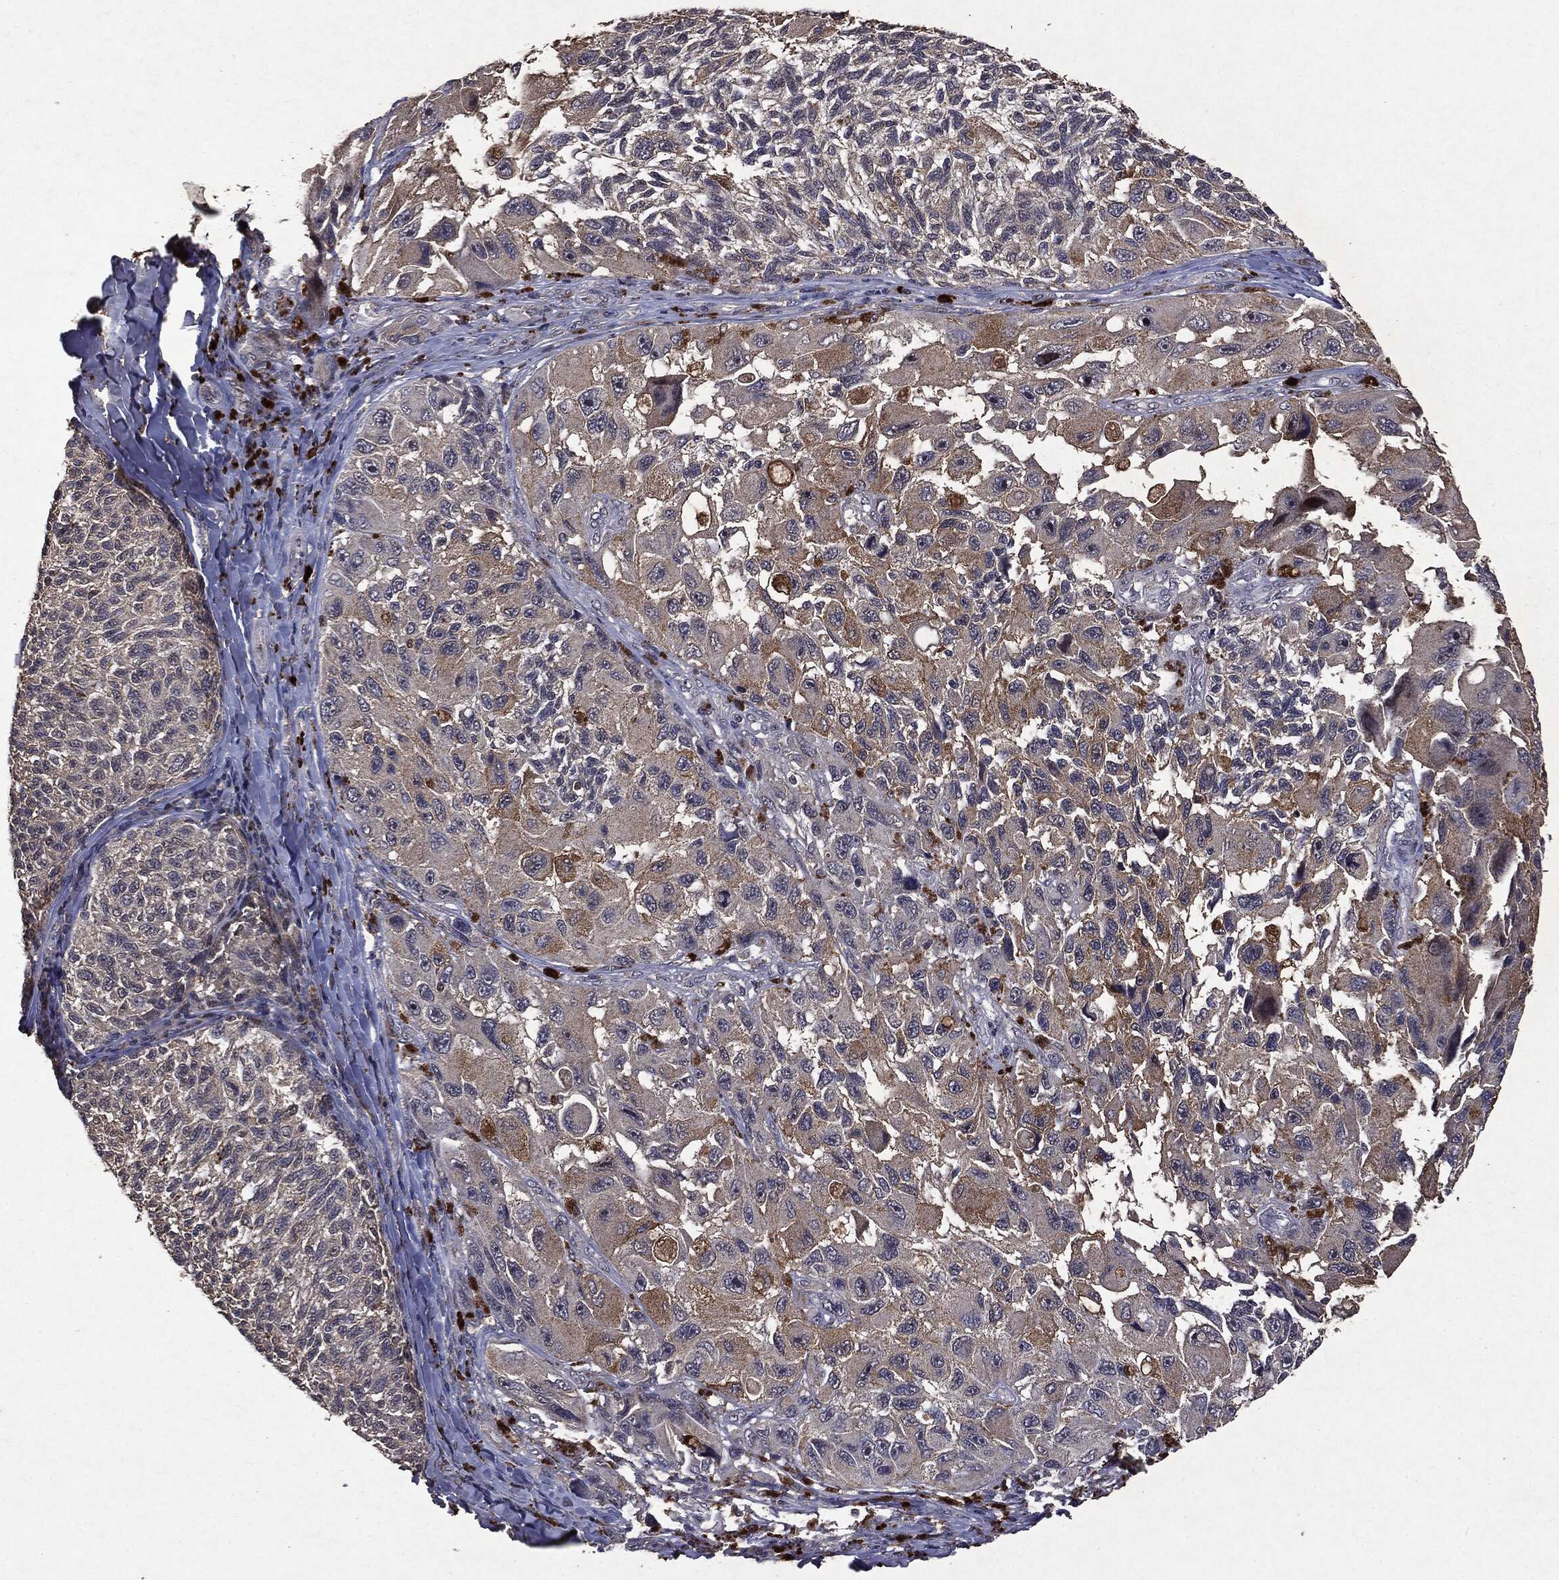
{"staining": {"intensity": "negative", "quantity": "none", "location": "none"}, "tissue": "melanoma", "cell_type": "Tumor cells", "image_type": "cancer", "snomed": [{"axis": "morphology", "description": "Malignant melanoma, NOS"}, {"axis": "topography", "description": "Skin"}], "caption": "Immunohistochemistry (IHC) histopathology image of neoplastic tissue: human melanoma stained with DAB (3,3'-diaminobenzidine) reveals no significant protein expression in tumor cells. (Immunohistochemistry (IHC), brightfield microscopy, high magnification).", "gene": "PTEN", "patient": {"sex": "female", "age": 73}}